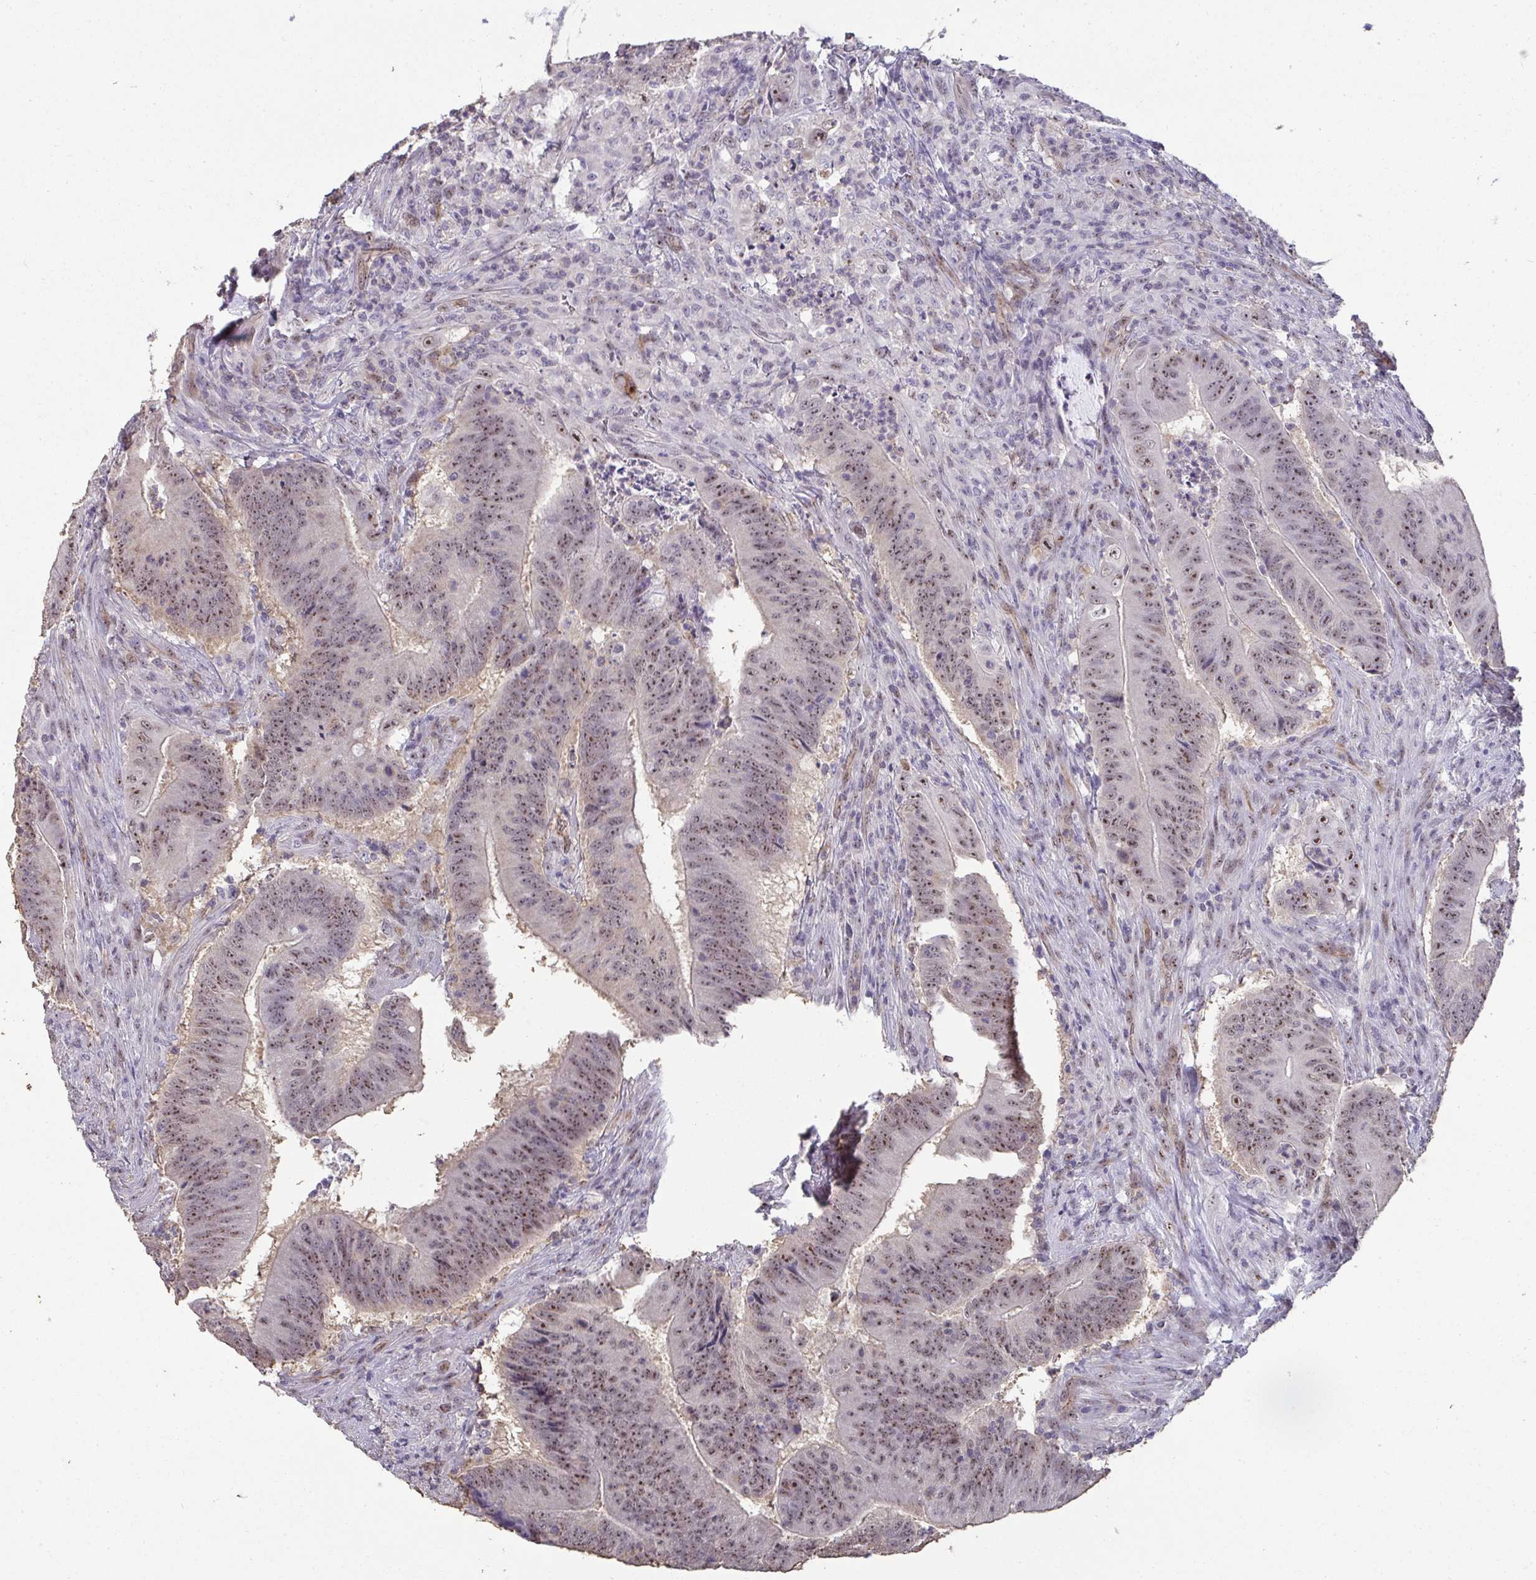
{"staining": {"intensity": "moderate", "quantity": ">75%", "location": "nuclear"}, "tissue": "colorectal cancer", "cell_type": "Tumor cells", "image_type": "cancer", "snomed": [{"axis": "morphology", "description": "Adenocarcinoma, NOS"}, {"axis": "topography", "description": "Colon"}], "caption": "Immunohistochemical staining of human colorectal cancer shows medium levels of moderate nuclear protein expression in about >75% of tumor cells. (DAB (3,3'-diaminobenzidine) IHC, brown staining for protein, blue staining for nuclei).", "gene": "SENP3", "patient": {"sex": "female", "age": 87}}